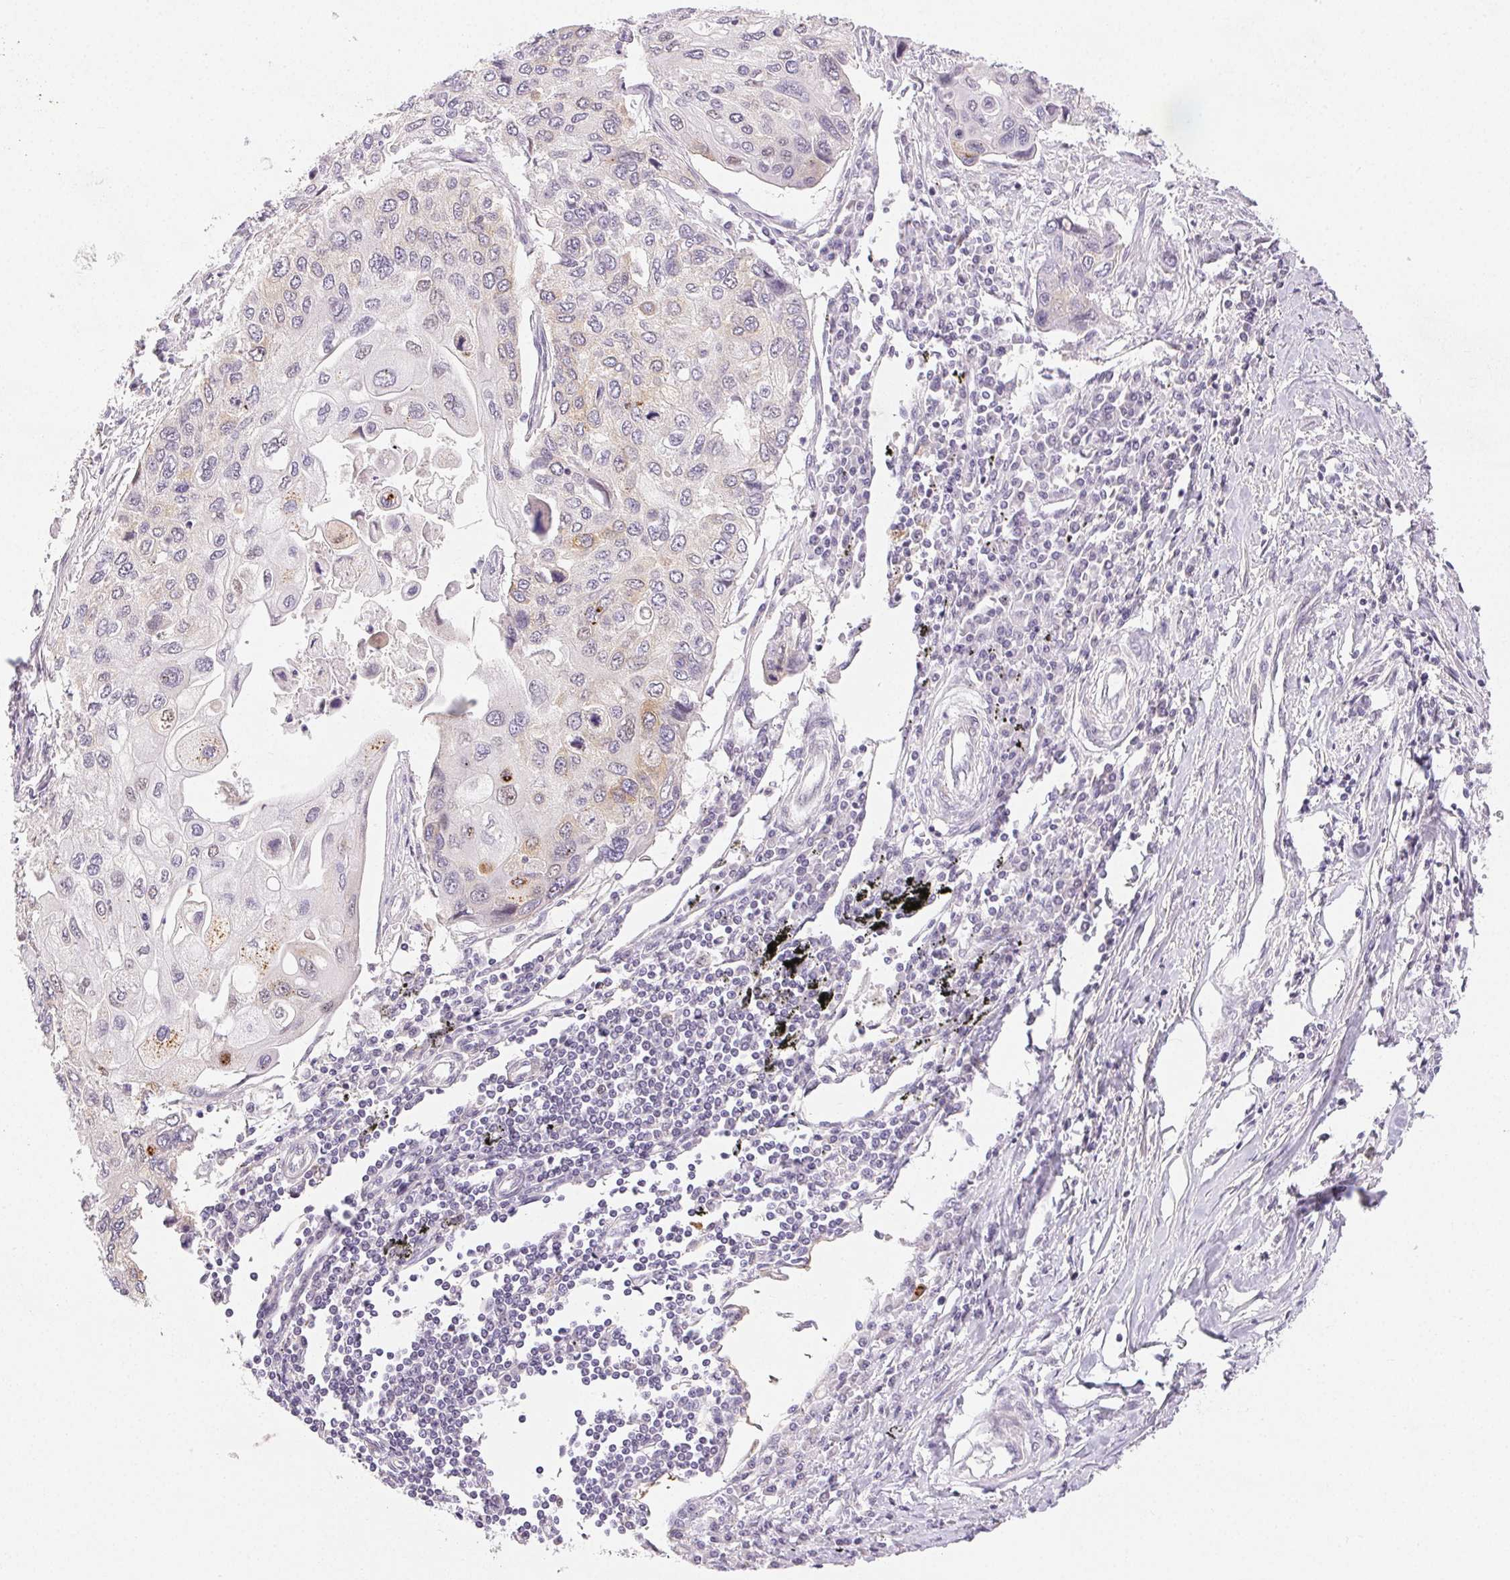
{"staining": {"intensity": "moderate", "quantity": "<25%", "location": "cytoplasmic/membranous"}, "tissue": "lung cancer", "cell_type": "Tumor cells", "image_type": "cancer", "snomed": [{"axis": "morphology", "description": "Squamous cell carcinoma, NOS"}, {"axis": "morphology", "description": "Squamous cell carcinoma, metastatic, NOS"}, {"axis": "topography", "description": "Lung"}], "caption": "Squamous cell carcinoma (lung) was stained to show a protein in brown. There is low levels of moderate cytoplasmic/membranous staining in about <25% of tumor cells.", "gene": "RPGRIP1", "patient": {"sex": "male", "age": 63}}